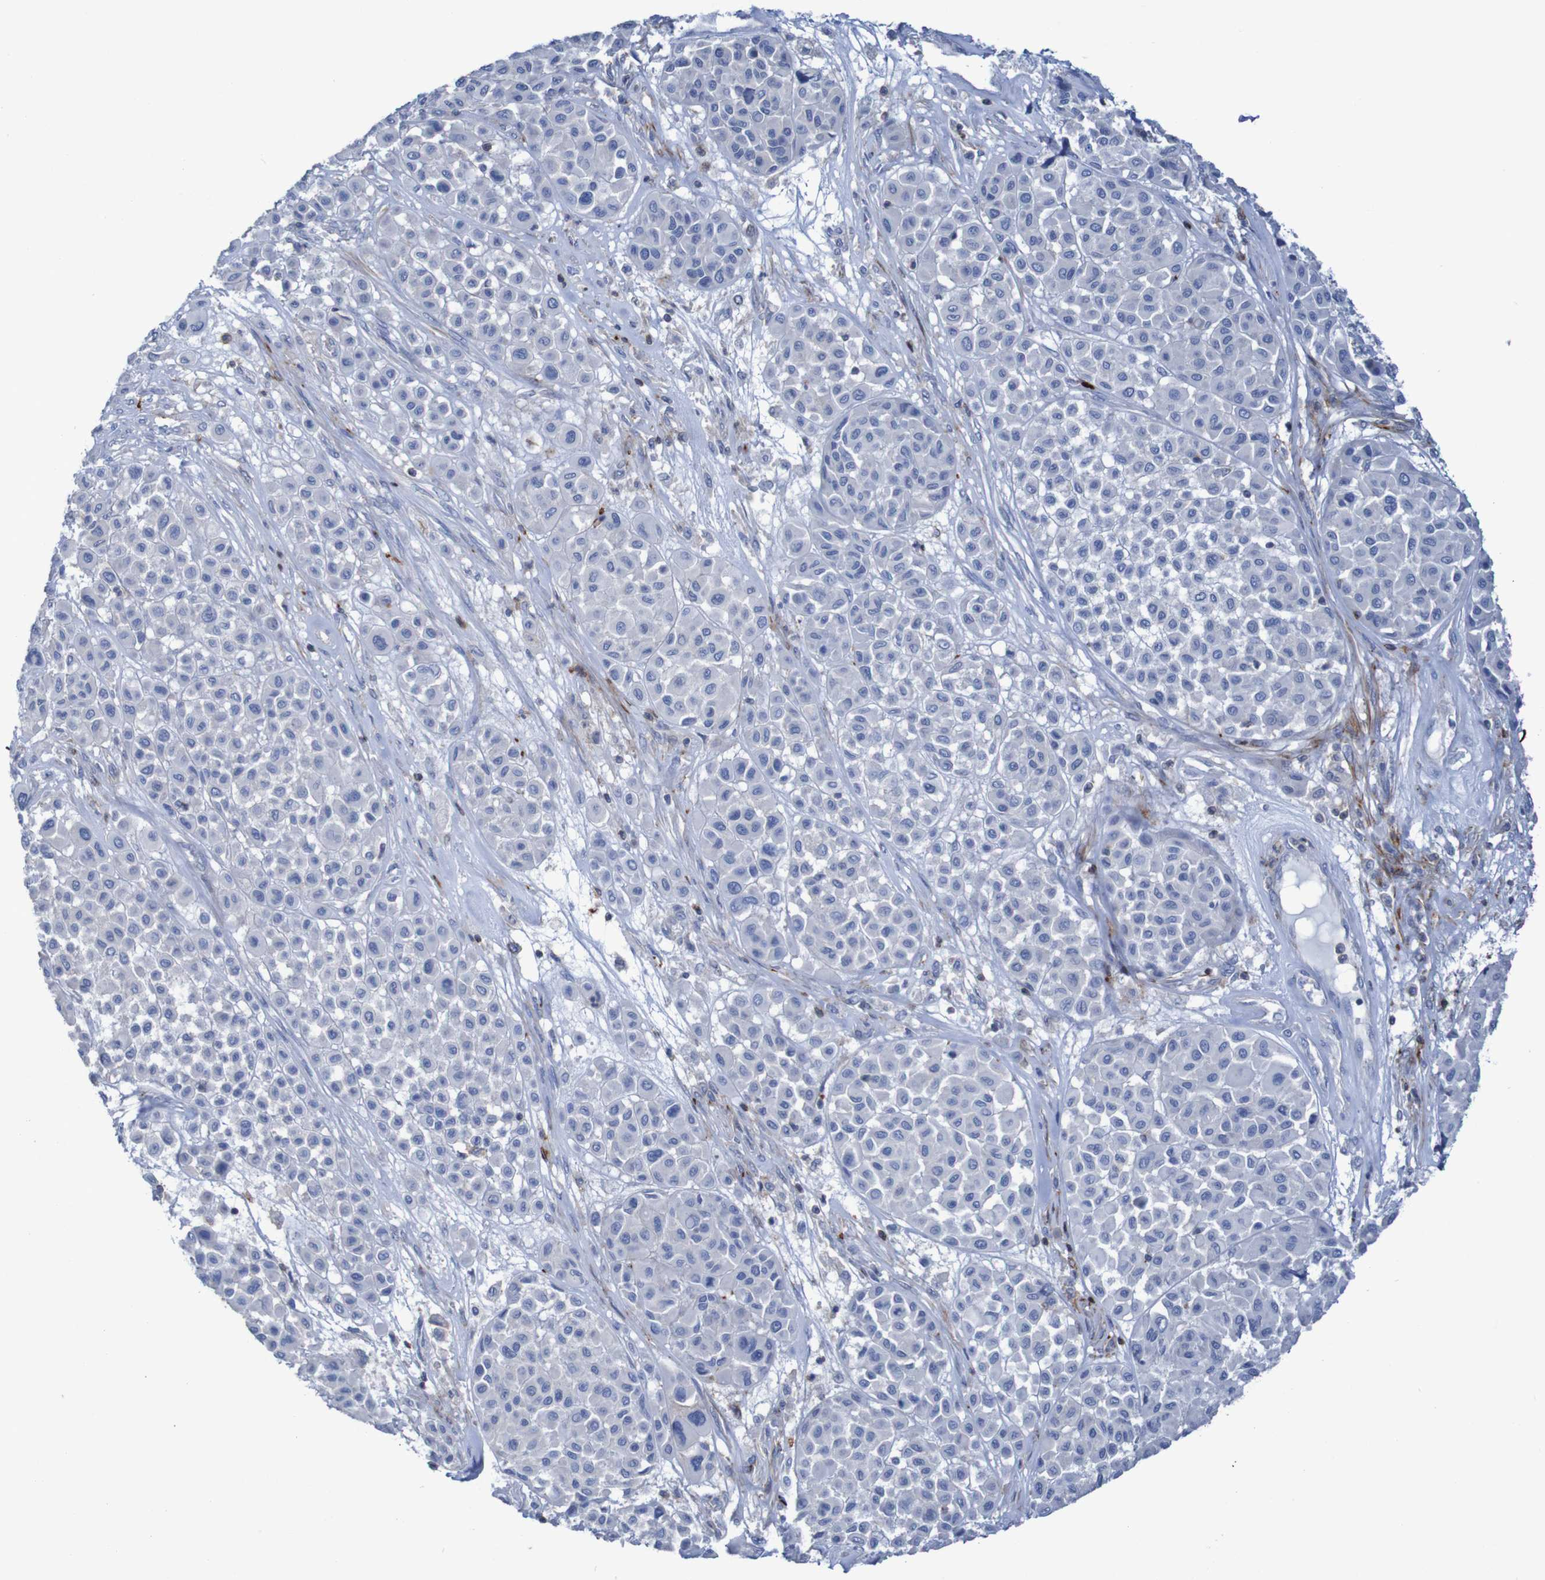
{"staining": {"intensity": "negative", "quantity": "none", "location": "none"}, "tissue": "melanoma", "cell_type": "Tumor cells", "image_type": "cancer", "snomed": [{"axis": "morphology", "description": "Malignant melanoma, Metastatic site"}, {"axis": "topography", "description": "Soft tissue"}], "caption": "Histopathology image shows no significant protein expression in tumor cells of melanoma.", "gene": "RNF182", "patient": {"sex": "male", "age": 41}}